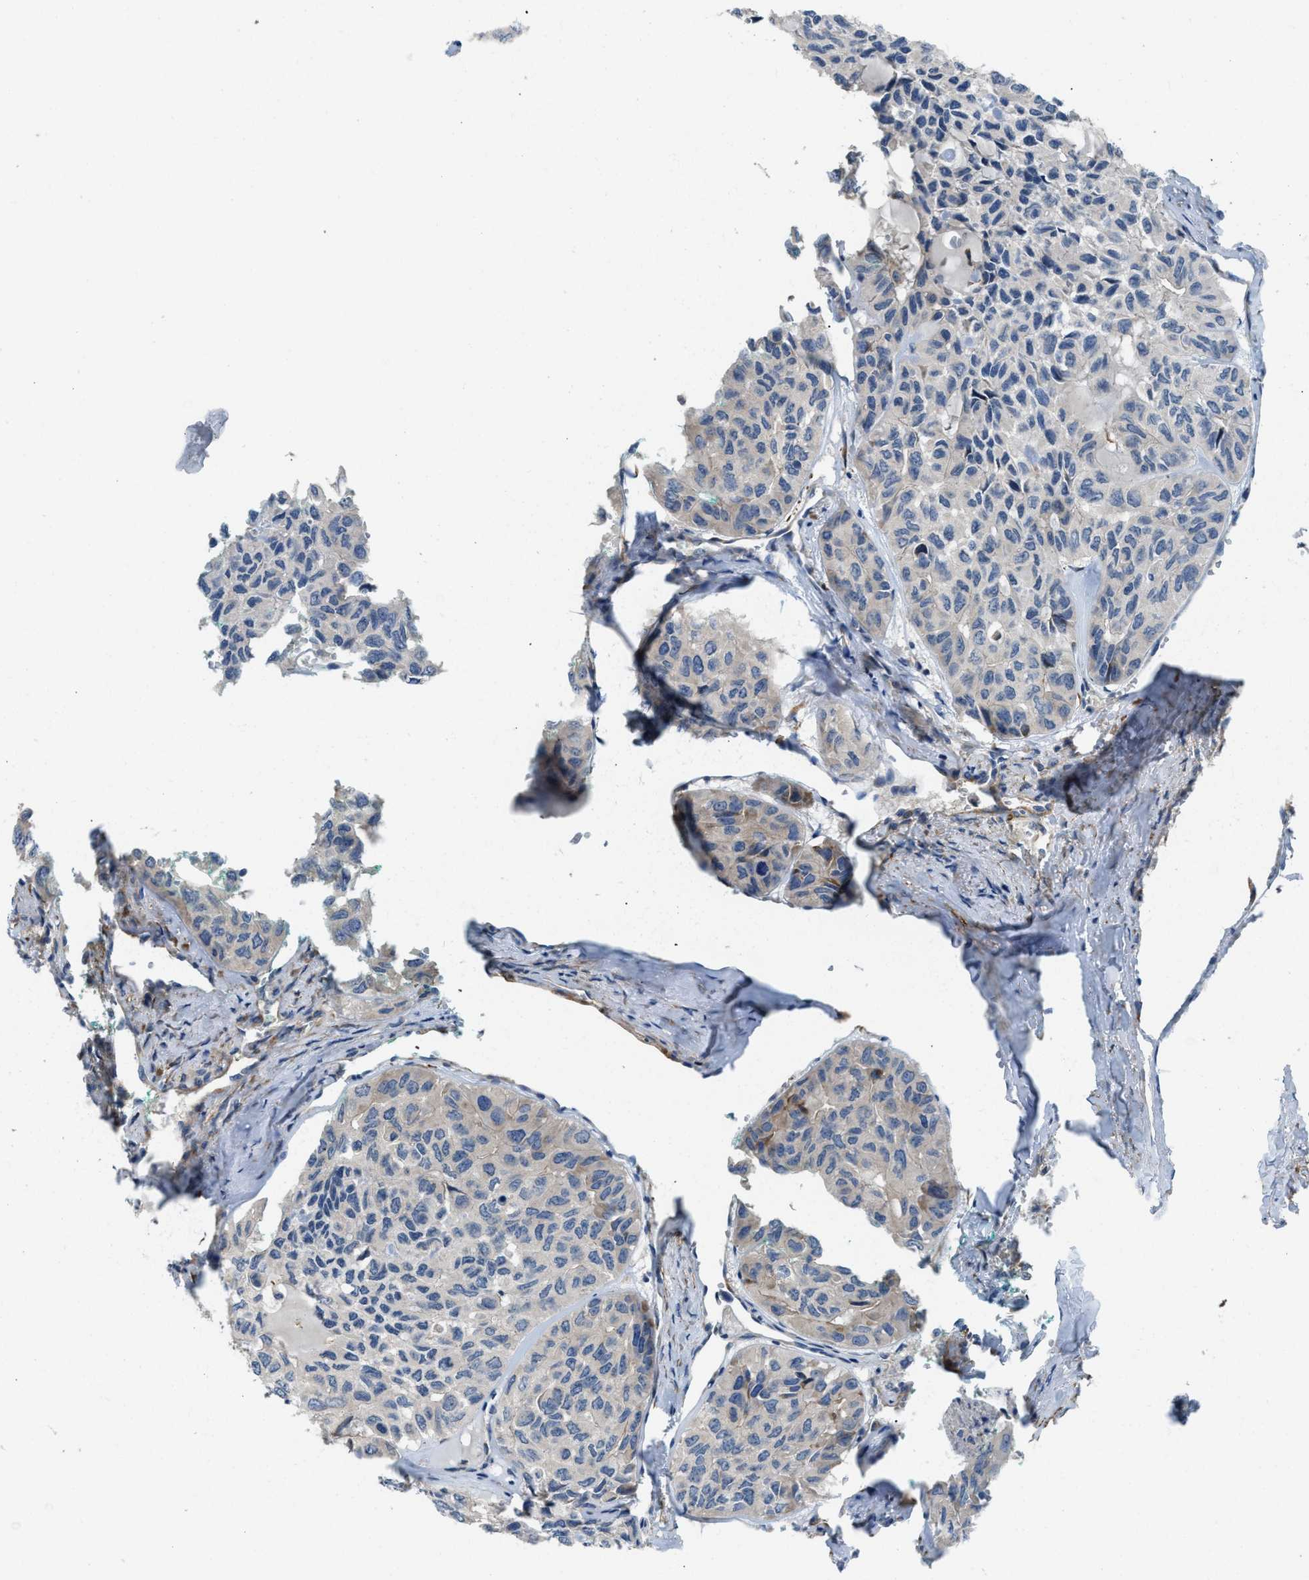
{"staining": {"intensity": "moderate", "quantity": "<25%", "location": "cytoplasmic/membranous"}, "tissue": "head and neck cancer", "cell_type": "Tumor cells", "image_type": "cancer", "snomed": [{"axis": "morphology", "description": "Adenocarcinoma, NOS"}, {"axis": "topography", "description": "Salivary gland, NOS"}, {"axis": "topography", "description": "Head-Neck"}], "caption": "Head and neck cancer (adenocarcinoma) stained with DAB IHC reveals low levels of moderate cytoplasmic/membranous expression in about <25% of tumor cells.", "gene": "BMPR1A", "patient": {"sex": "female", "age": 76}}